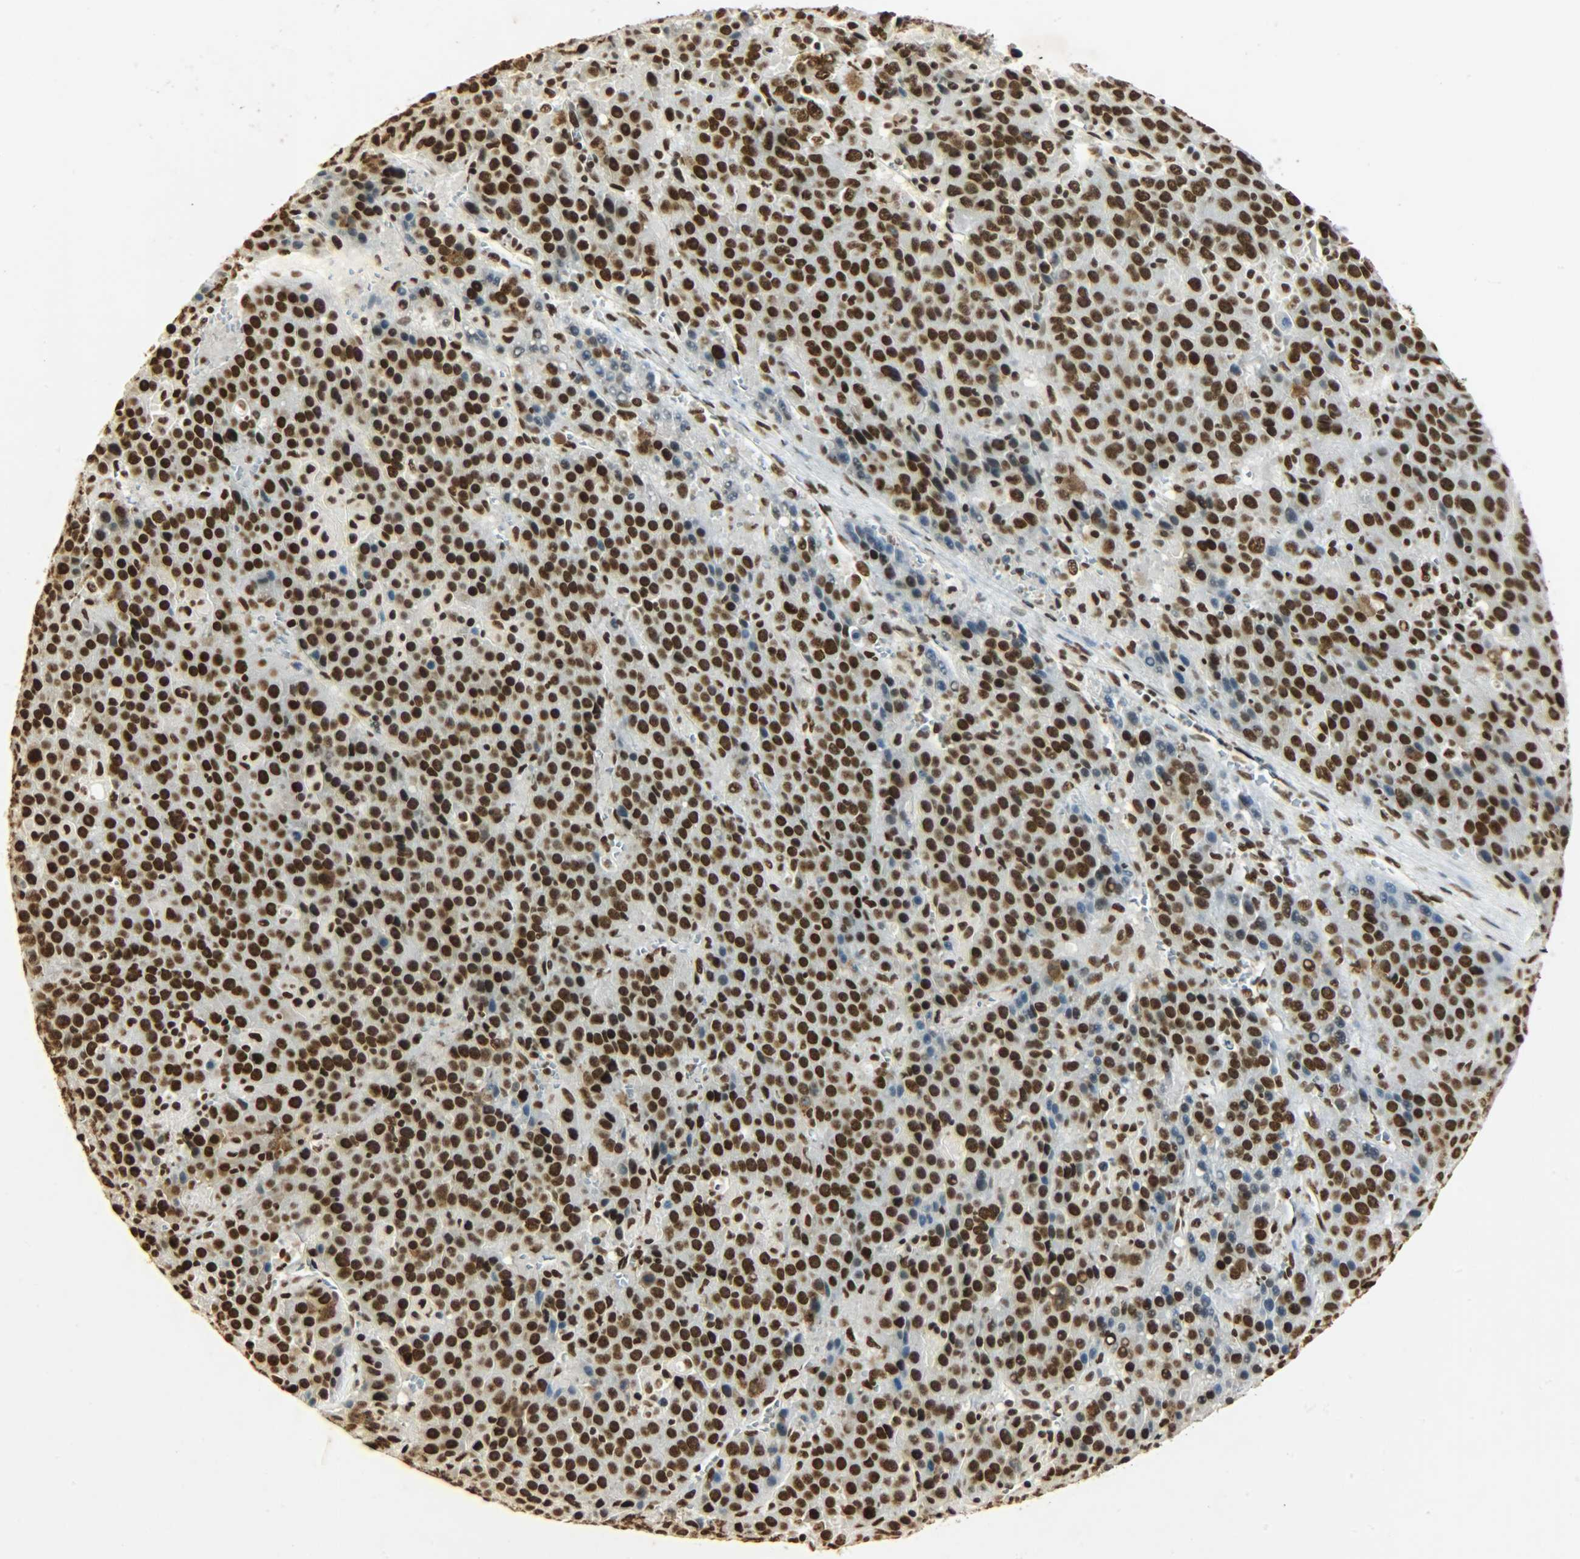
{"staining": {"intensity": "strong", "quantity": ">75%", "location": "nuclear"}, "tissue": "liver cancer", "cell_type": "Tumor cells", "image_type": "cancer", "snomed": [{"axis": "morphology", "description": "Carcinoma, Hepatocellular, NOS"}, {"axis": "topography", "description": "Liver"}], "caption": "Strong nuclear staining for a protein is identified in about >75% of tumor cells of liver cancer (hepatocellular carcinoma) using immunohistochemistry (IHC).", "gene": "KHDRBS1", "patient": {"sex": "female", "age": 53}}